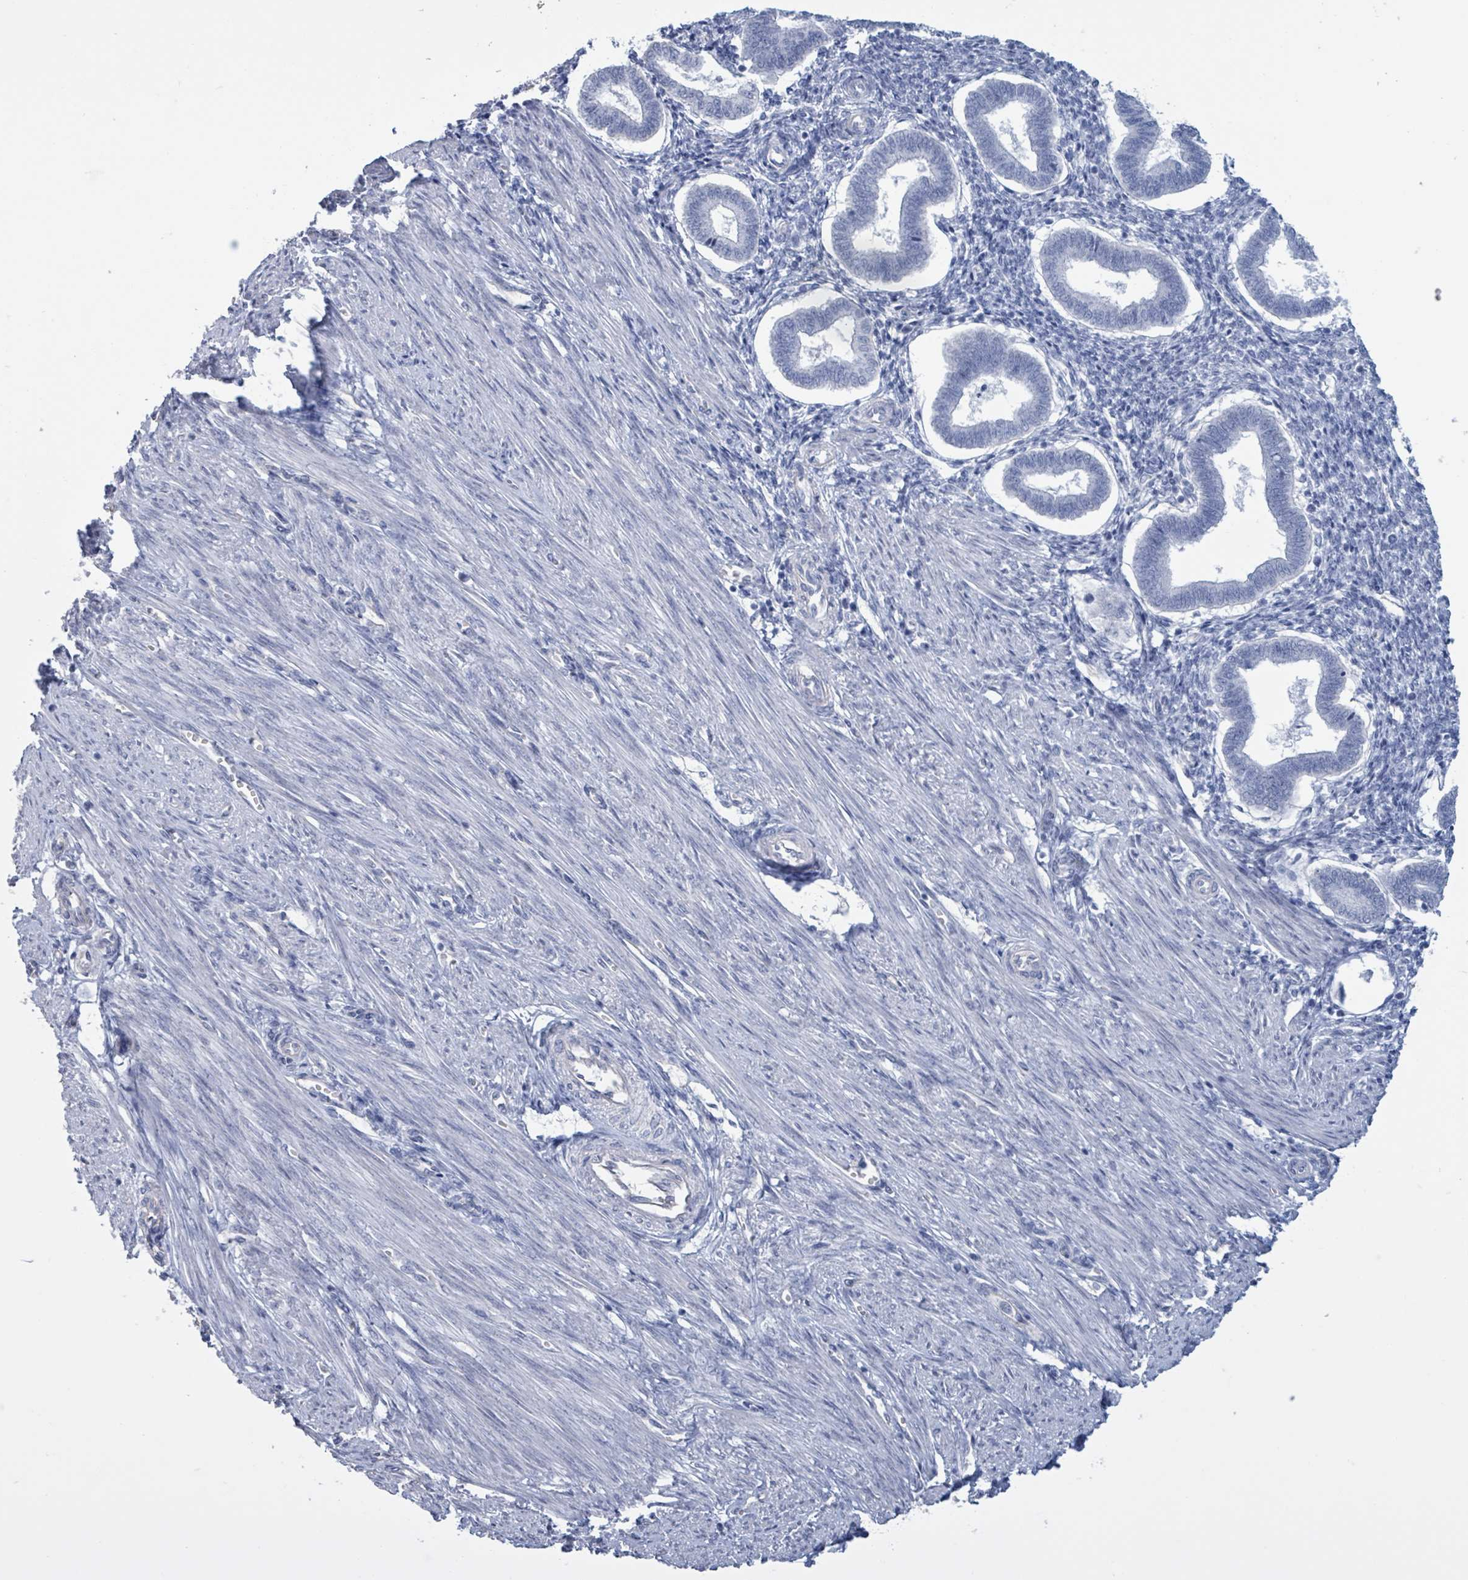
{"staining": {"intensity": "negative", "quantity": "none", "location": "none"}, "tissue": "endometrium", "cell_type": "Cells in endometrial stroma", "image_type": "normal", "snomed": [{"axis": "morphology", "description": "Normal tissue, NOS"}, {"axis": "topography", "description": "Endometrium"}], "caption": "An IHC photomicrograph of unremarkable endometrium is shown. There is no staining in cells in endometrial stroma of endometrium.", "gene": "CT45A10", "patient": {"sex": "female", "age": 24}}